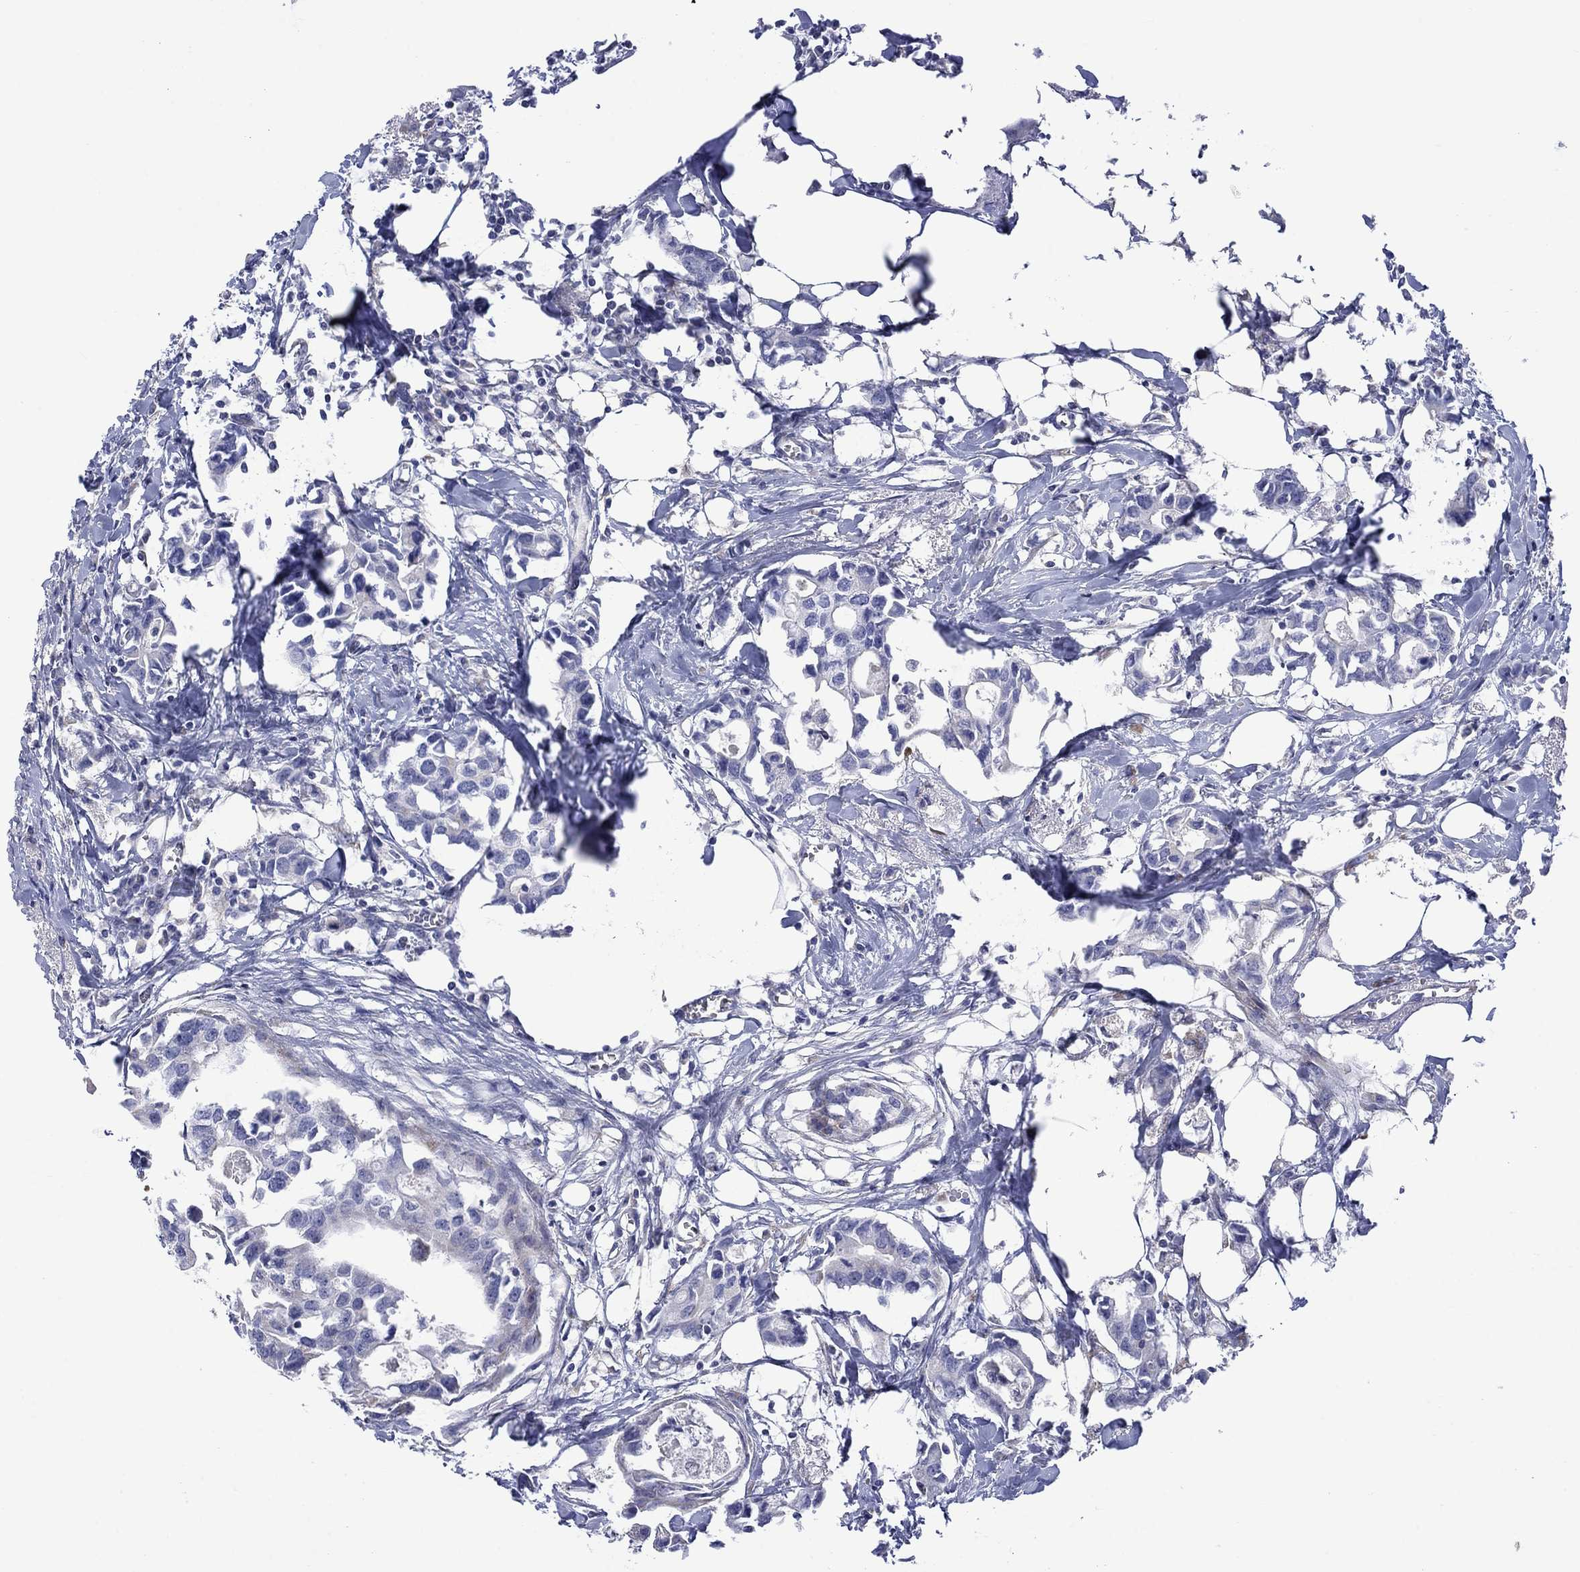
{"staining": {"intensity": "negative", "quantity": "none", "location": "none"}, "tissue": "breast cancer", "cell_type": "Tumor cells", "image_type": "cancer", "snomed": [{"axis": "morphology", "description": "Duct carcinoma"}, {"axis": "topography", "description": "Breast"}], "caption": "This is an immunohistochemistry photomicrograph of breast intraductal carcinoma. There is no positivity in tumor cells.", "gene": "CISD1", "patient": {"sex": "female", "age": 83}}